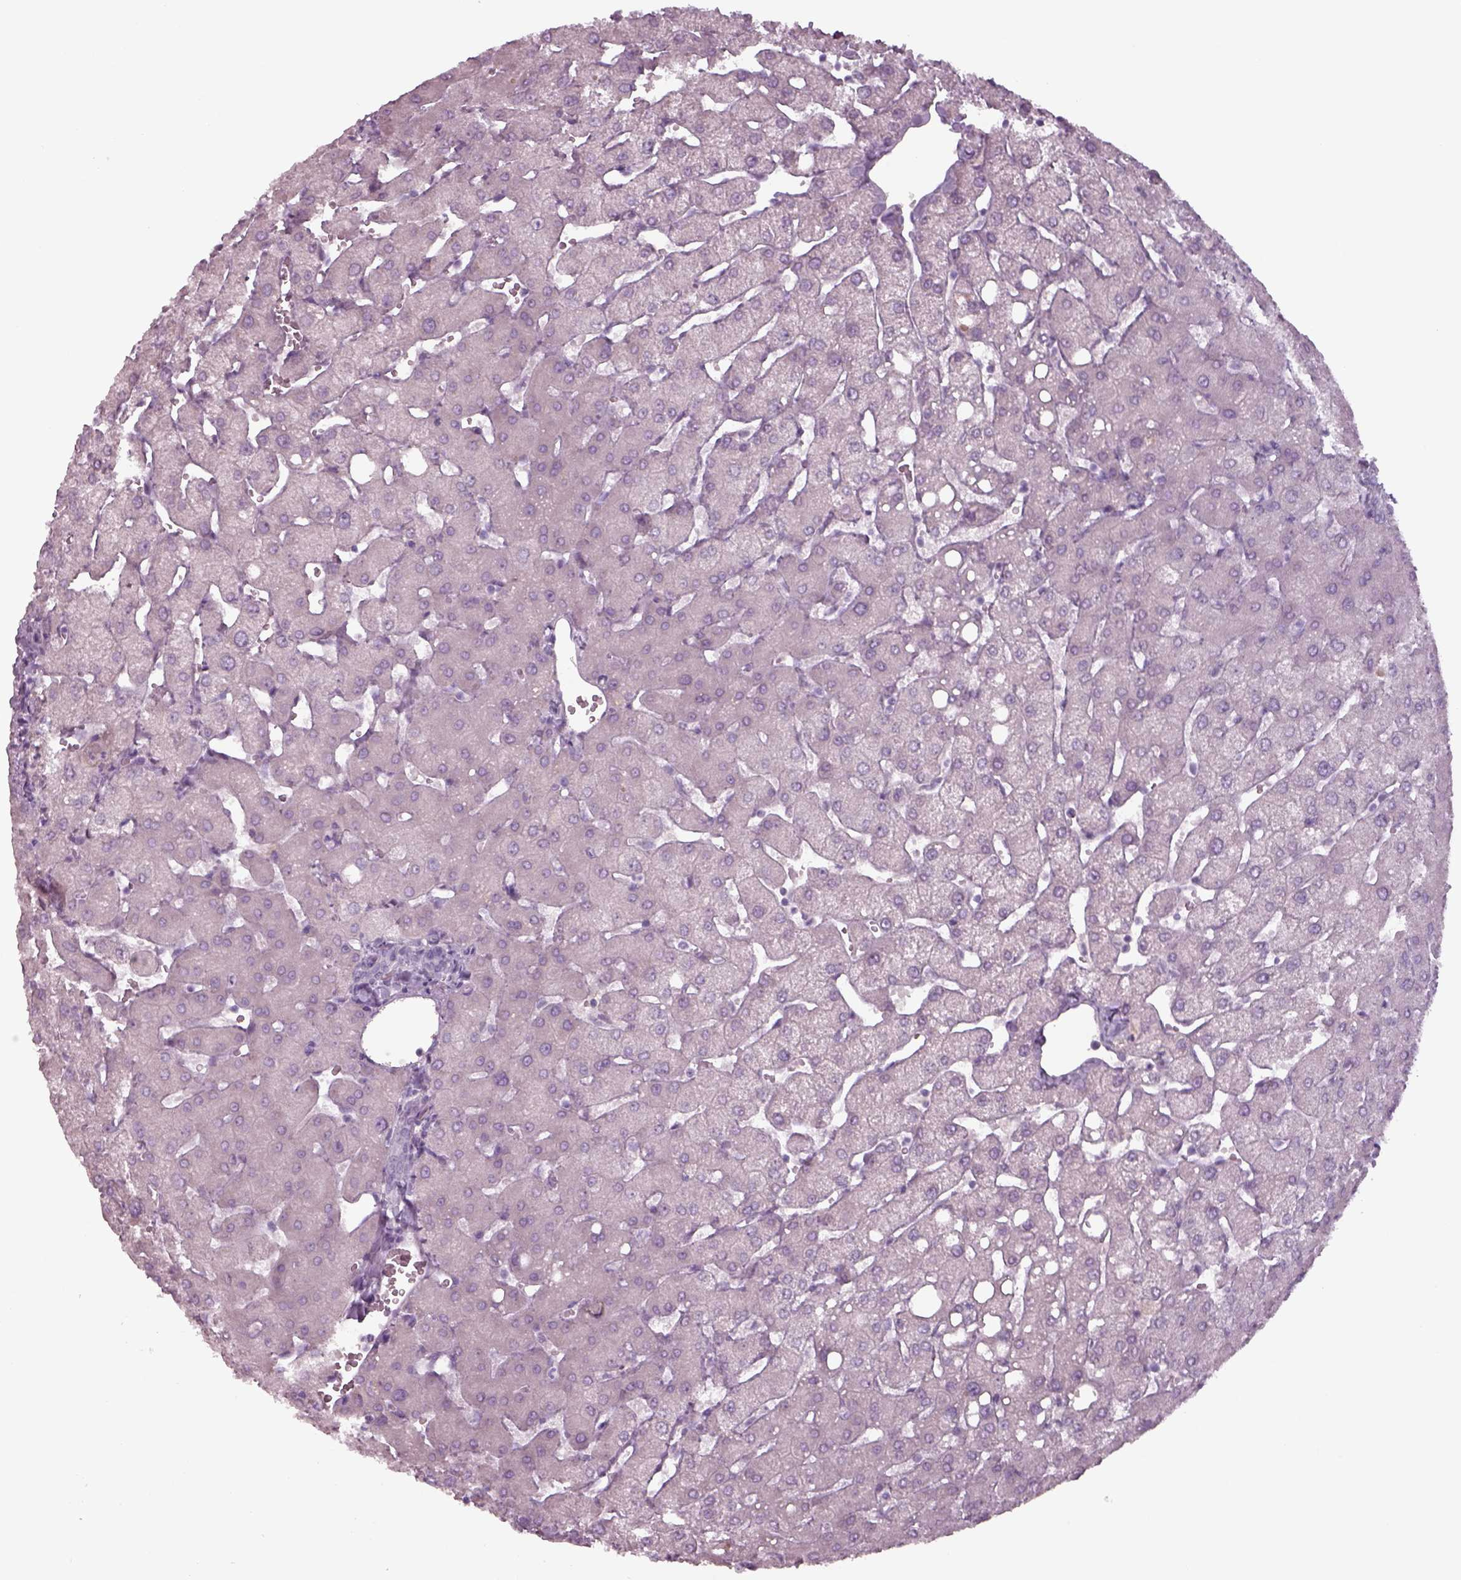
{"staining": {"intensity": "negative", "quantity": "none", "location": "none"}, "tissue": "liver", "cell_type": "Cholangiocytes", "image_type": "normal", "snomed": [{"axis": "morphology", "description": "Normal tissue, NOS"}, {"axis": "topography", "description": "Liver"}], "caption": "Cholangiocytes are negative for brown protein staining in unremarkable liver. (DAB IHC visualized using brightfield microscopy, high magnification).", "gene": "SEPTIN14", "patient": {"sex": "female", "age": 54}}